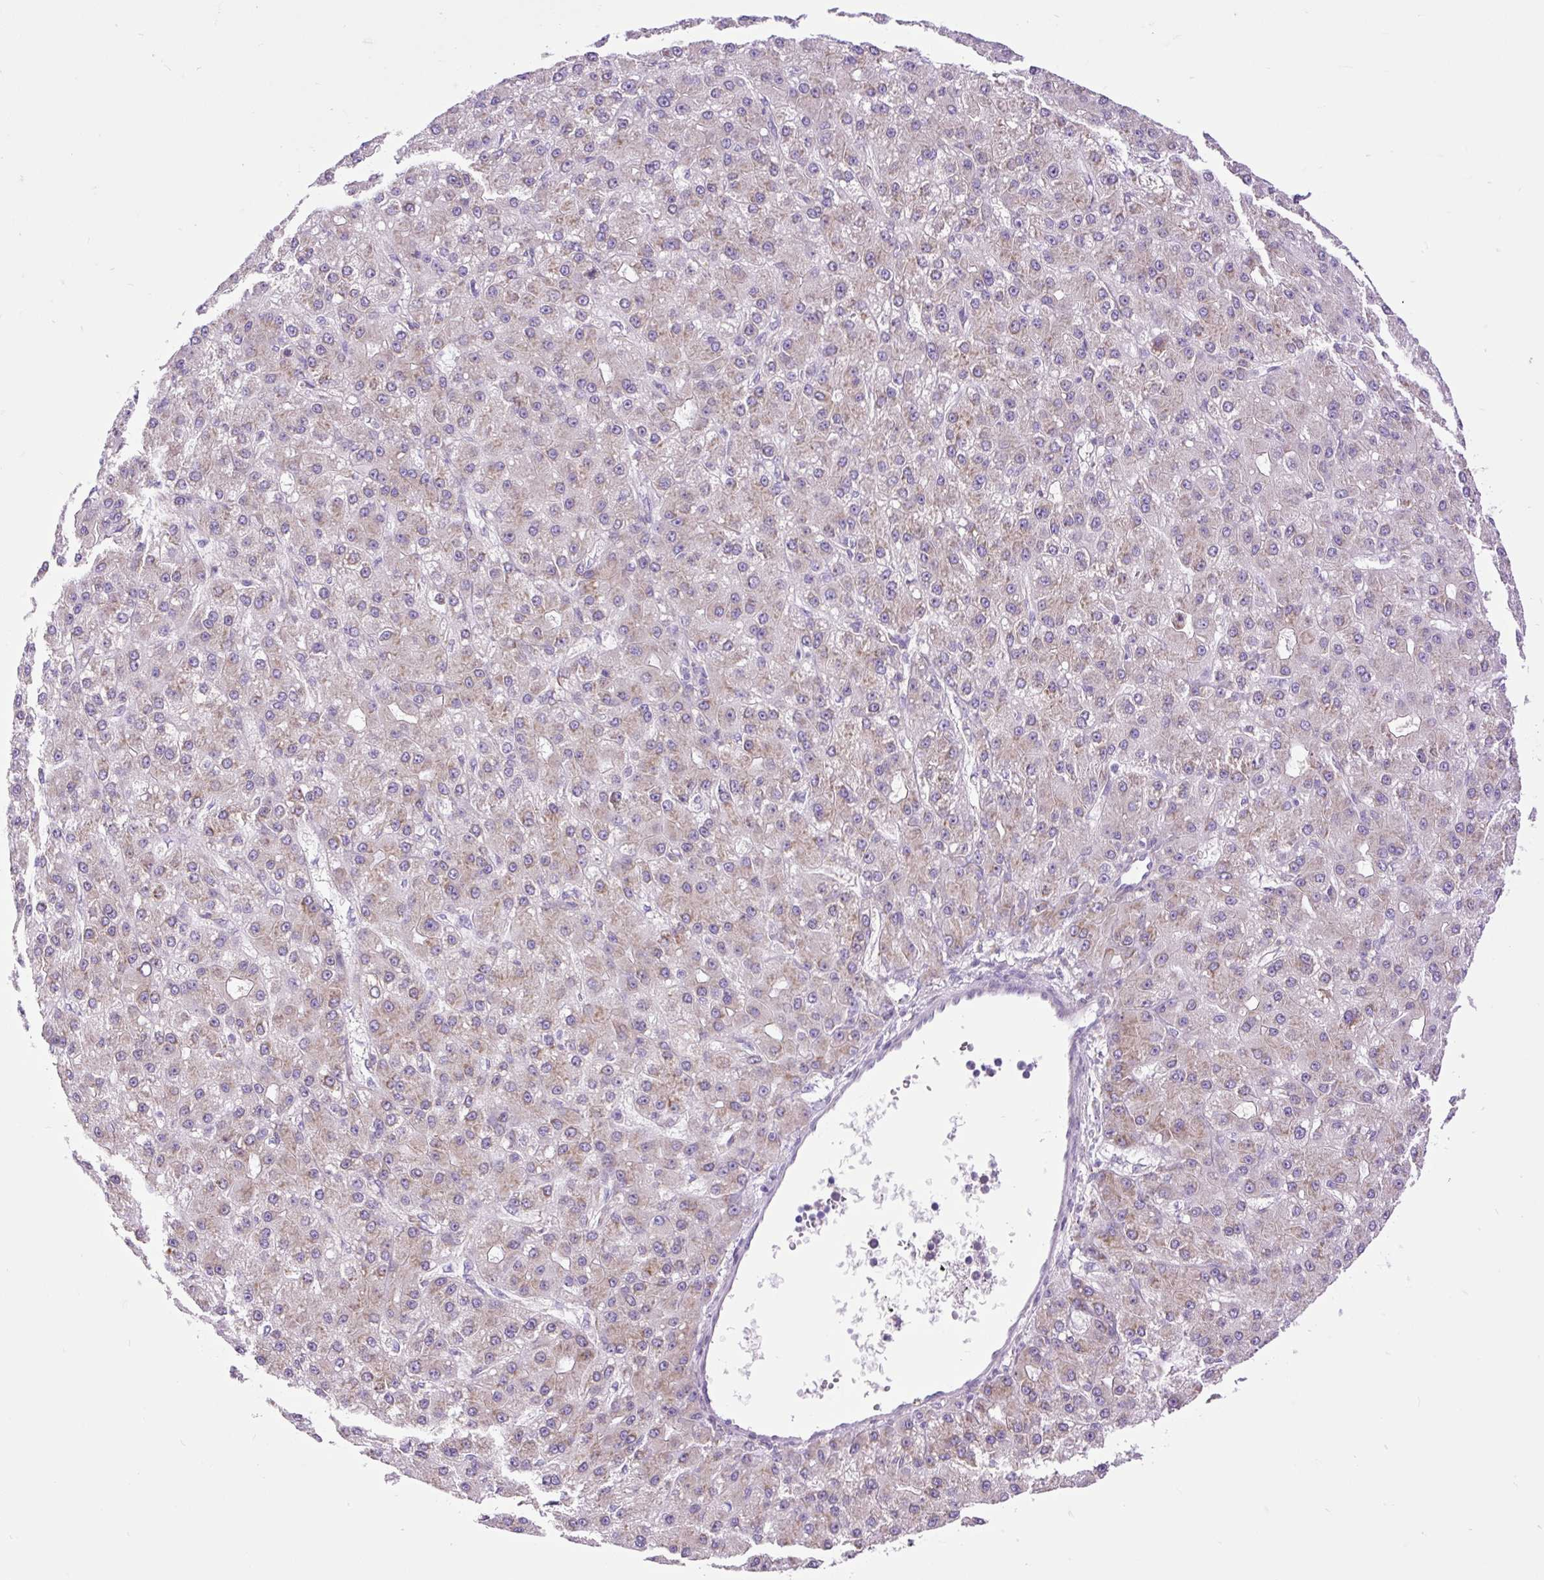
{"staining": {"intensity": "weak", "quantity": "25%-75%", "location": "cytoplasmic/membranous"}, "tissue": "liver cancer", "cell_type": "Tumor cells", "image_type": "cancer", "snomed": [{"axis": "morphology", "description": "Carcinoma, Hepatocellular, NOS"}, {"axis": "topography", "description": "Liver"}], "caption": "There is low levels of weak cytoplasmic/membranous positivity in tumor cells of hepatocellular carcinoma (liver), as demonstrated by immunohistochemical staining (brown color).", "gene": "DDOST", "patient": {"sex": "male", "age": 67}}